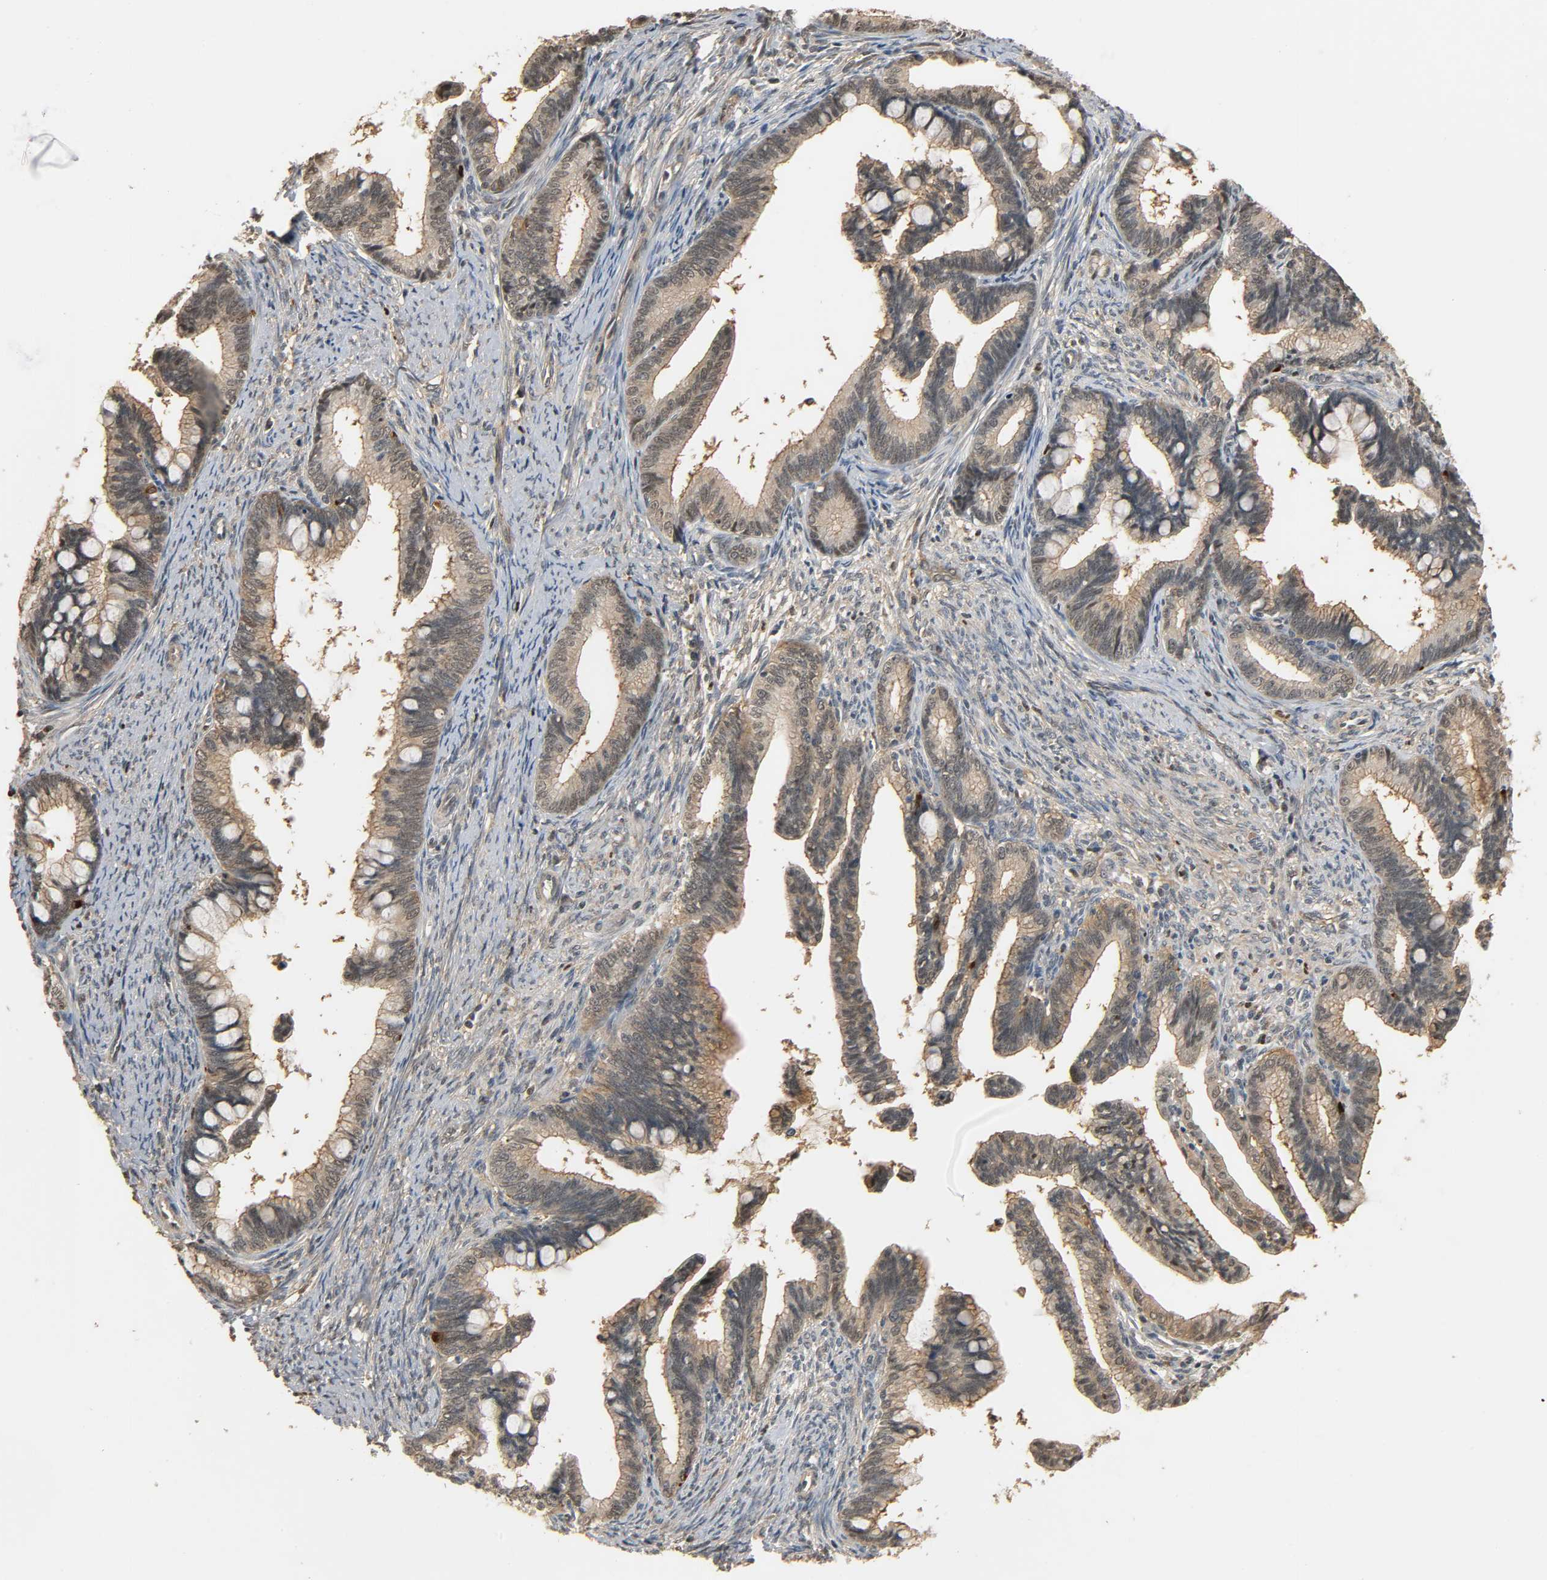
{"staining": {"intensity": "weak", "quantity": "25%-75%", "location": "cytoplasmic/membranous"}, "tissue": "cervical cancer", "cell_type": "Tumor cells", "image_type": "cancer", "snomed": [{"axis": "morphology", "description": "Adenocarcinoma, NOS"}, {"axis": "topography", "description": "Cervix"}], "caption": "Cervical cancer (adenocarcinoma) was stained to show a protein in brown. There is low levels of weak cytoplasmic/membranous expression in approximately 25%-75% of tumor cells.", "gene": "ZFPM2", "patient": {"sex": "female", "age": 36}}